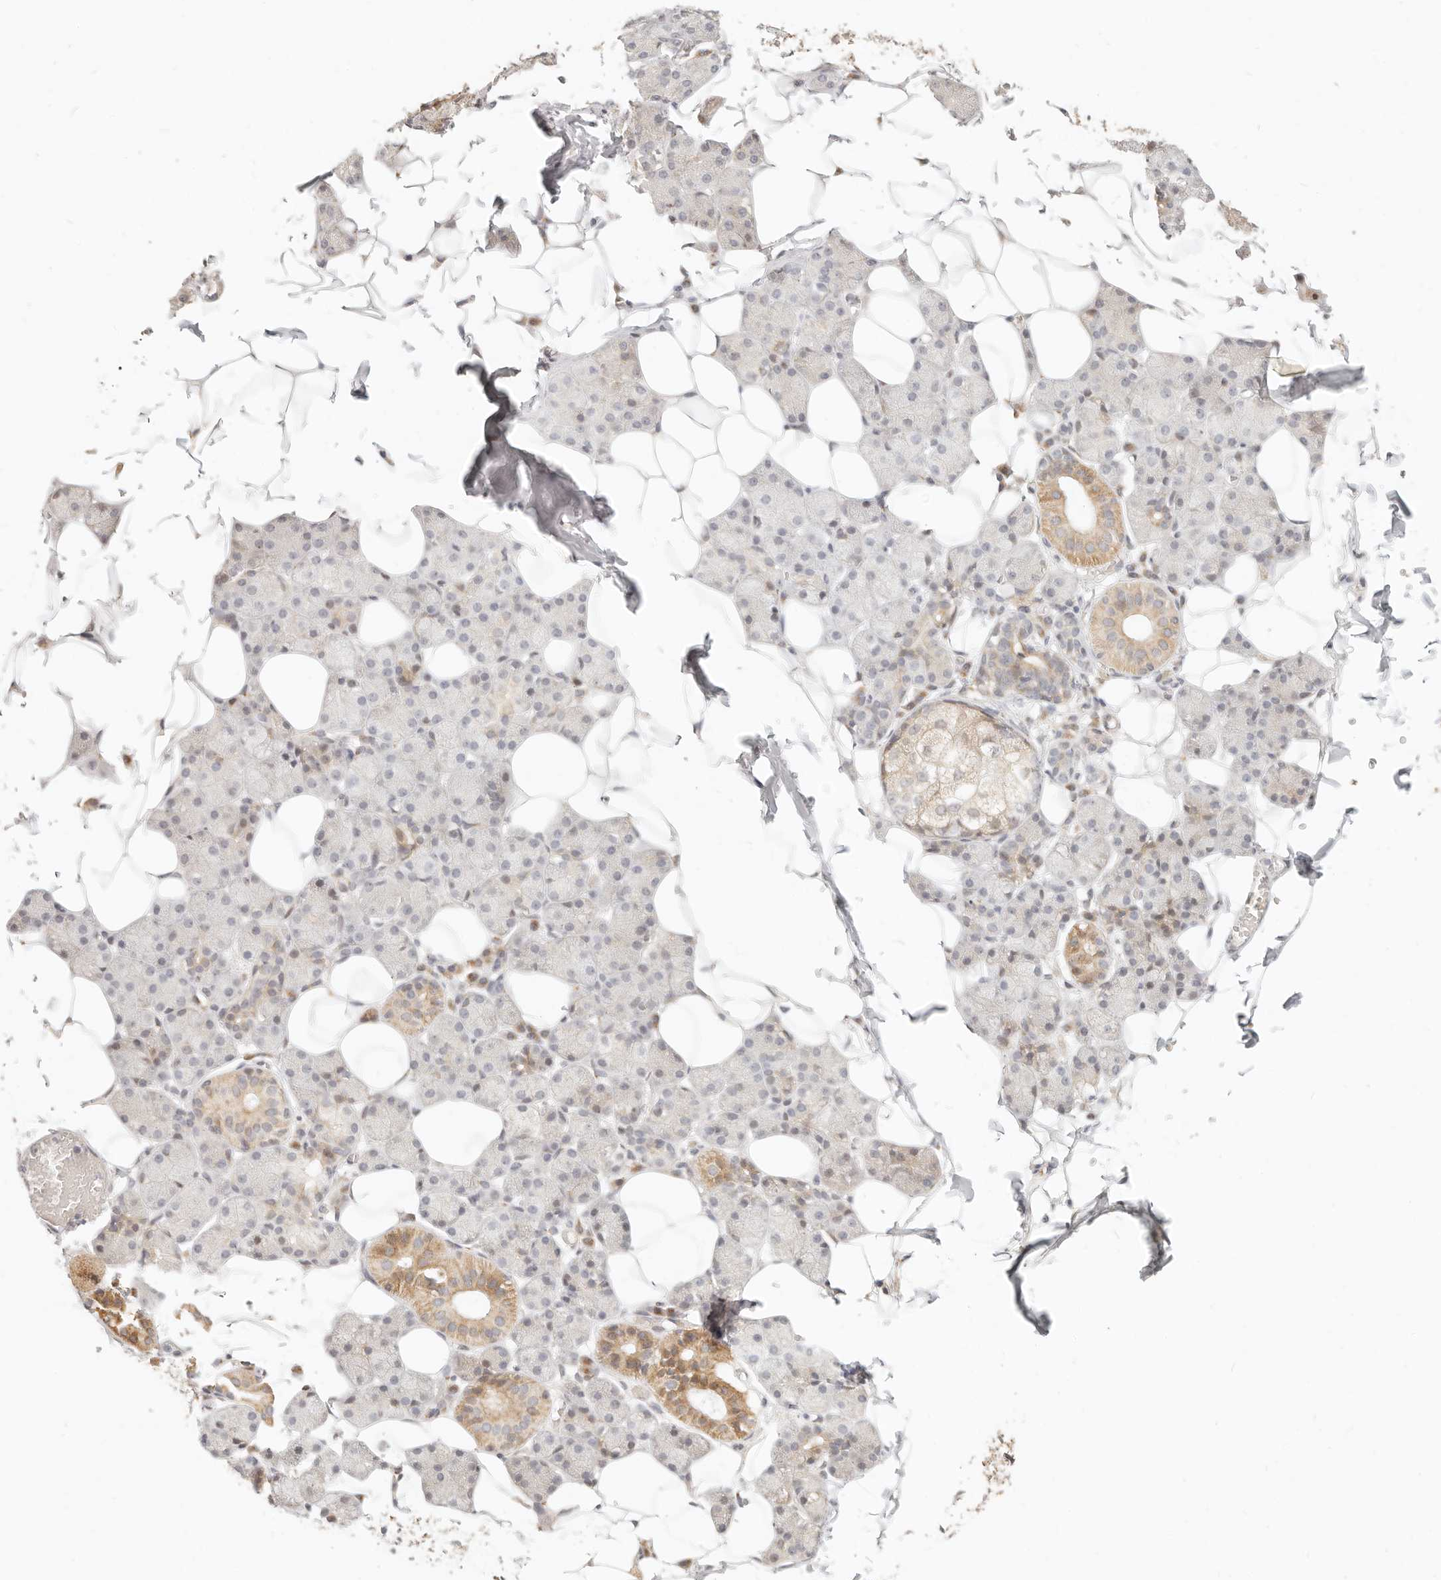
{"staining": {"intensity": "moderate", "quantity": "25%-75%", "location": "cytoplasmic/membranous"}, "tissue": "salivary gland", "cell_type": "Glandular cells", "image_type": "normal", "snomed": [{"axis": "morphology", "description": "Normal tissue, NOS"}, {"axis": "topography", "description": "Salivary gland"}], "caption": "Salivary gland stained with a brown dye displays moderate cytoplasmic/membranous positive positivity in about 25%-75% of glandular cells.", "gene": "FAM20B", "patient": {"sex": "female", "age": 33}}